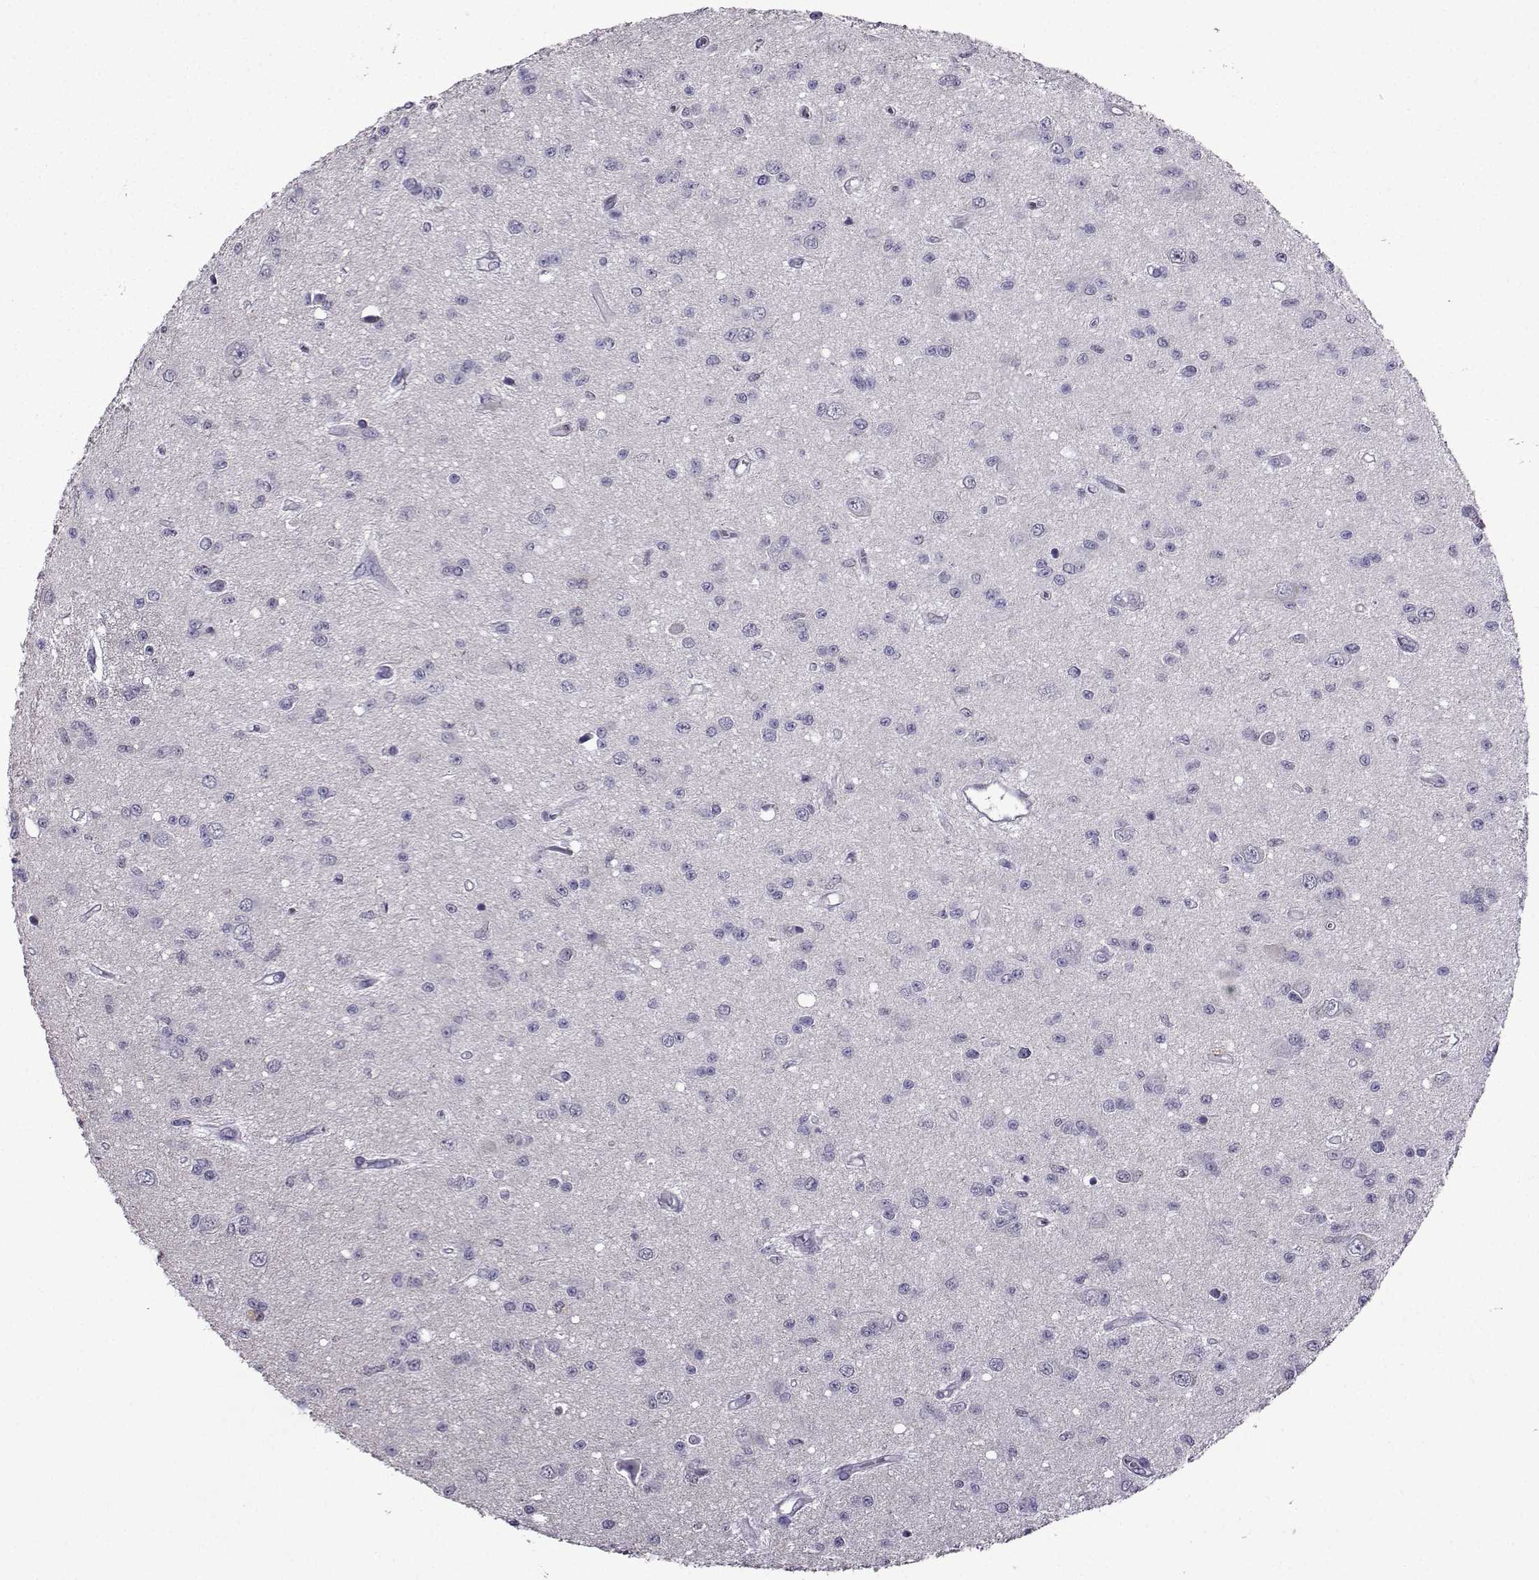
{"staining": {"intensity": "negative", "quantity": "none", "location": "none"}, "tissue": "glioma", "cell_type": "Tumor cells", "image_type": "cancer", "snomed": [{"axis": "morphology", "description": "Glioma, malignant, Low grade"}, {"axis": "topography", "description": "Brain"}], "caption": "Glioma was stained to show a protein in brown. There is no significant expression in tumor cells. The staining was performed using DAB to visualize the protein expression in brown, while the nuclei were stained in blue with hematoxylin (Magnification: 20x).", "gene": "CRYBB1", "patient": {"sex": "female", "age": 45}}